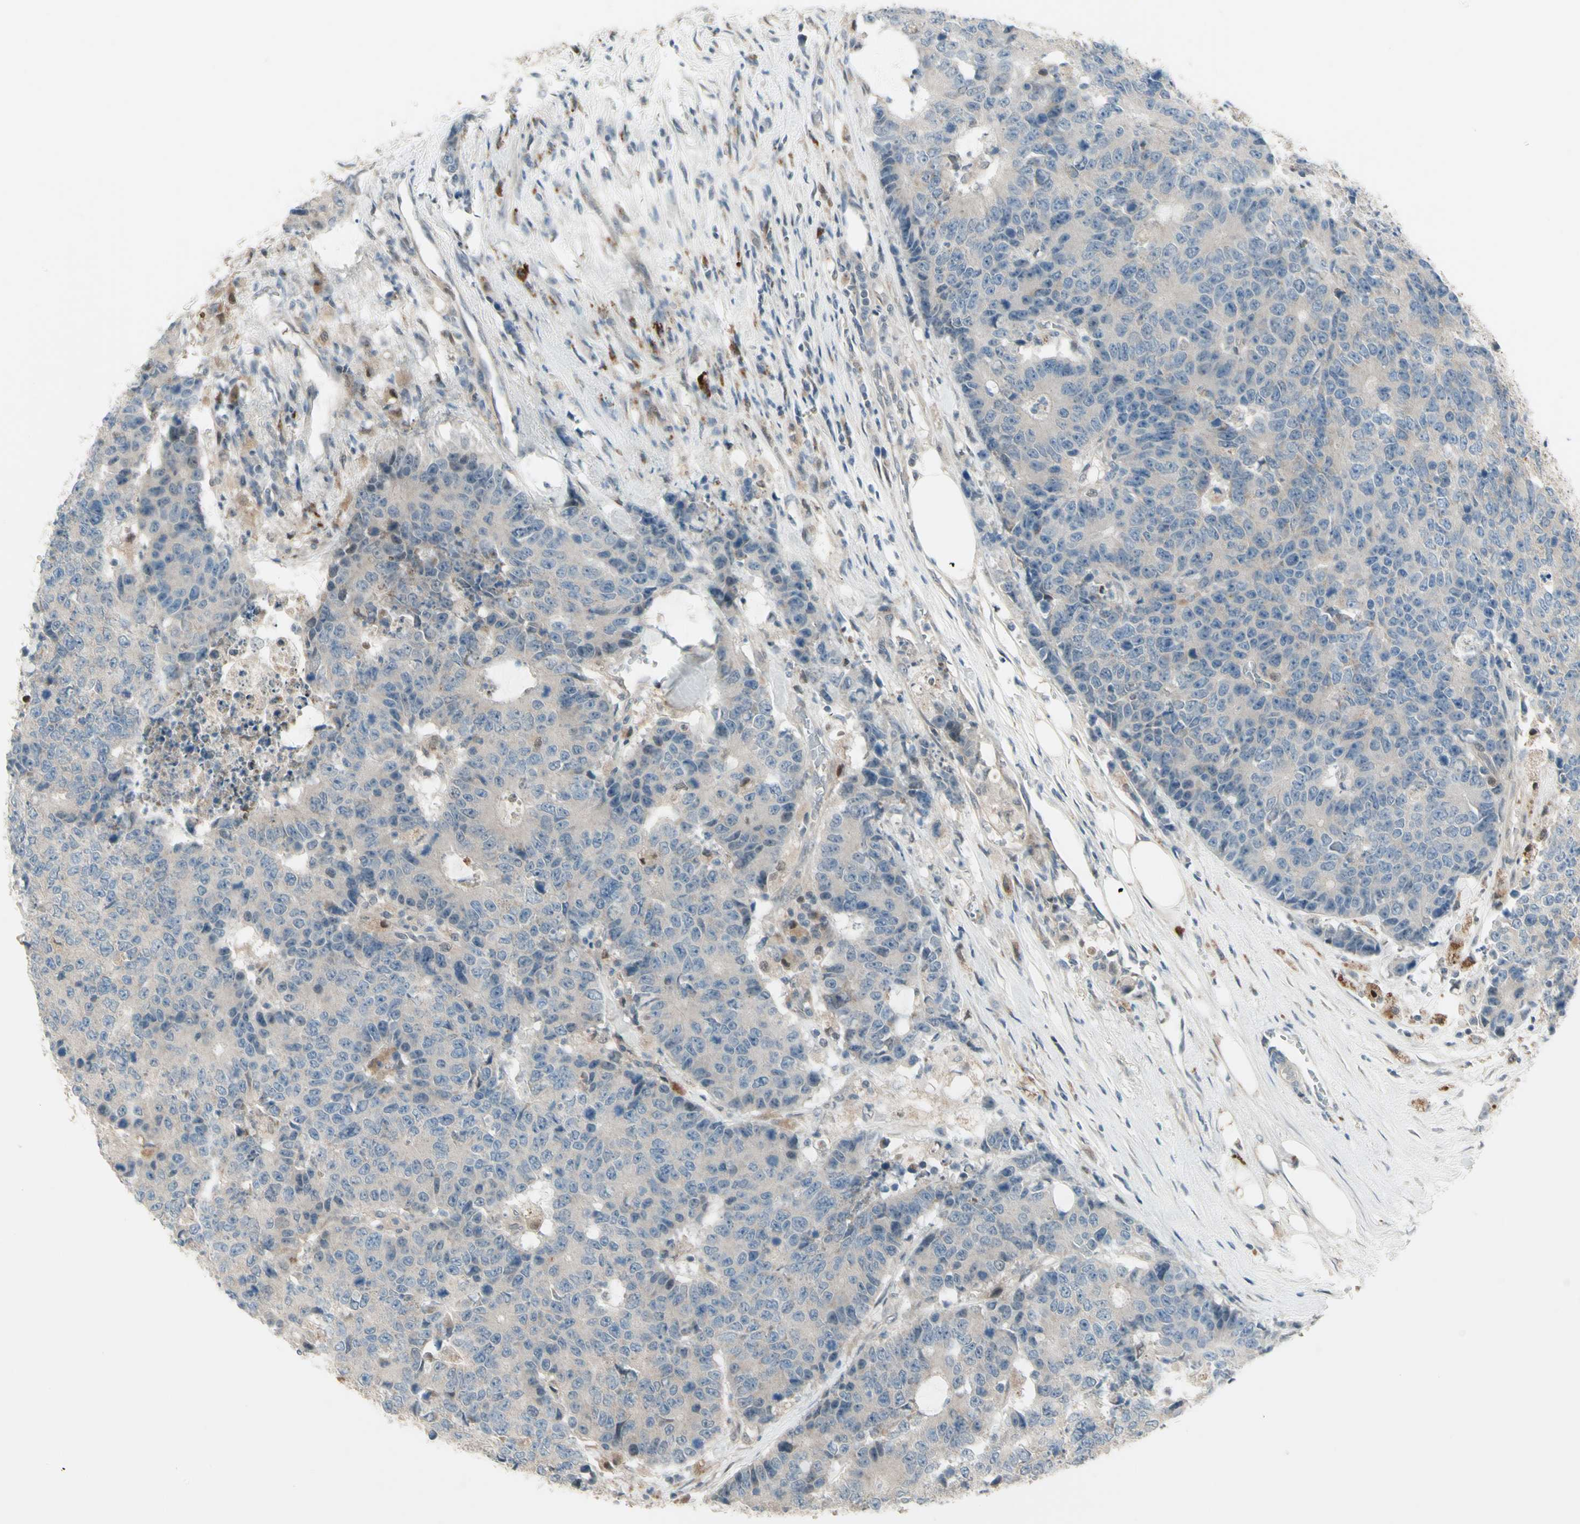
{"staining": {"intensity": "negative", "quantity": "none", "location": "none"}, "tissue": "colorectal cancer", "cell_type": "Tumor cells", "image_type": "cancer", "snomed": [{"axis": "morphology", "description": "Adenocarcinoma, NOS"}, {"axis": "topography", "description": "Colon"}], "caption": "Immunohistochemistry histopathology image of neoplastic tissue: colorectal cancer (adenocarcinoma) stained with DAB reveals no significant protein staining in tumor cells.", "gene": "OSTM1", "patient": {"sex": "female", "age": 86}}